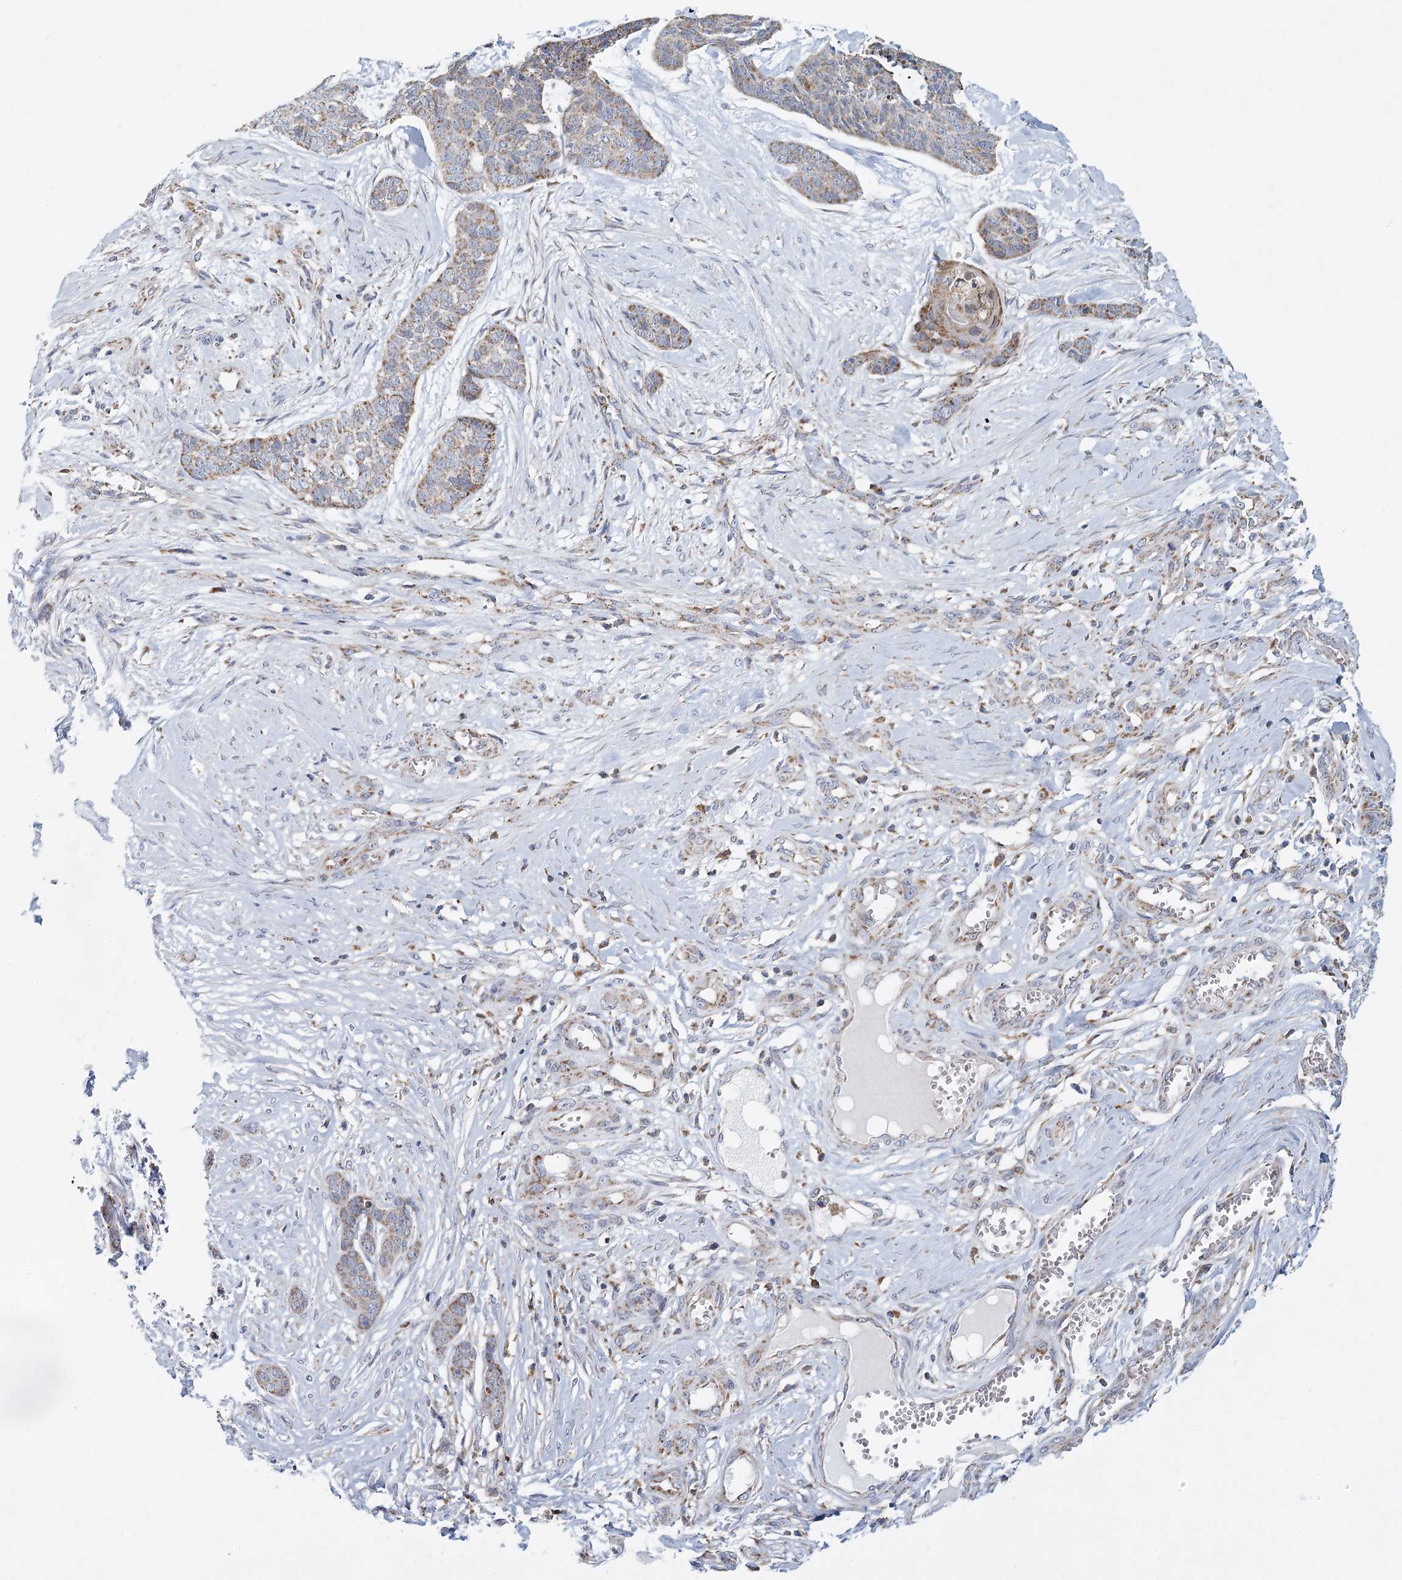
{"staining": {"intensity": "moderate", "quantity": "25%-75%", "location": "cytoplasmic/membranous"}, "tissue": "skin cancer", "cell_type": "Tumor cells", "image_type": "cancer", "snomed": [{"axis": "morphology", "description": "Basal cell carcinoma"}, {"axis": "topography", "description": "Skin"}], "caption": "Immunohistochemistry histopathology image of neoplastic tissue: skin basal cell carcinoma stained using immunohistochemistry displays medium levels of moderate protein expression localized specifically in the cytoplasmic/membranous of tumor cells, appearing as a cytoplasmic/membranous brown color.", "gene": "TAS1R1", "patient": {"sex": "female", "age": 64}}